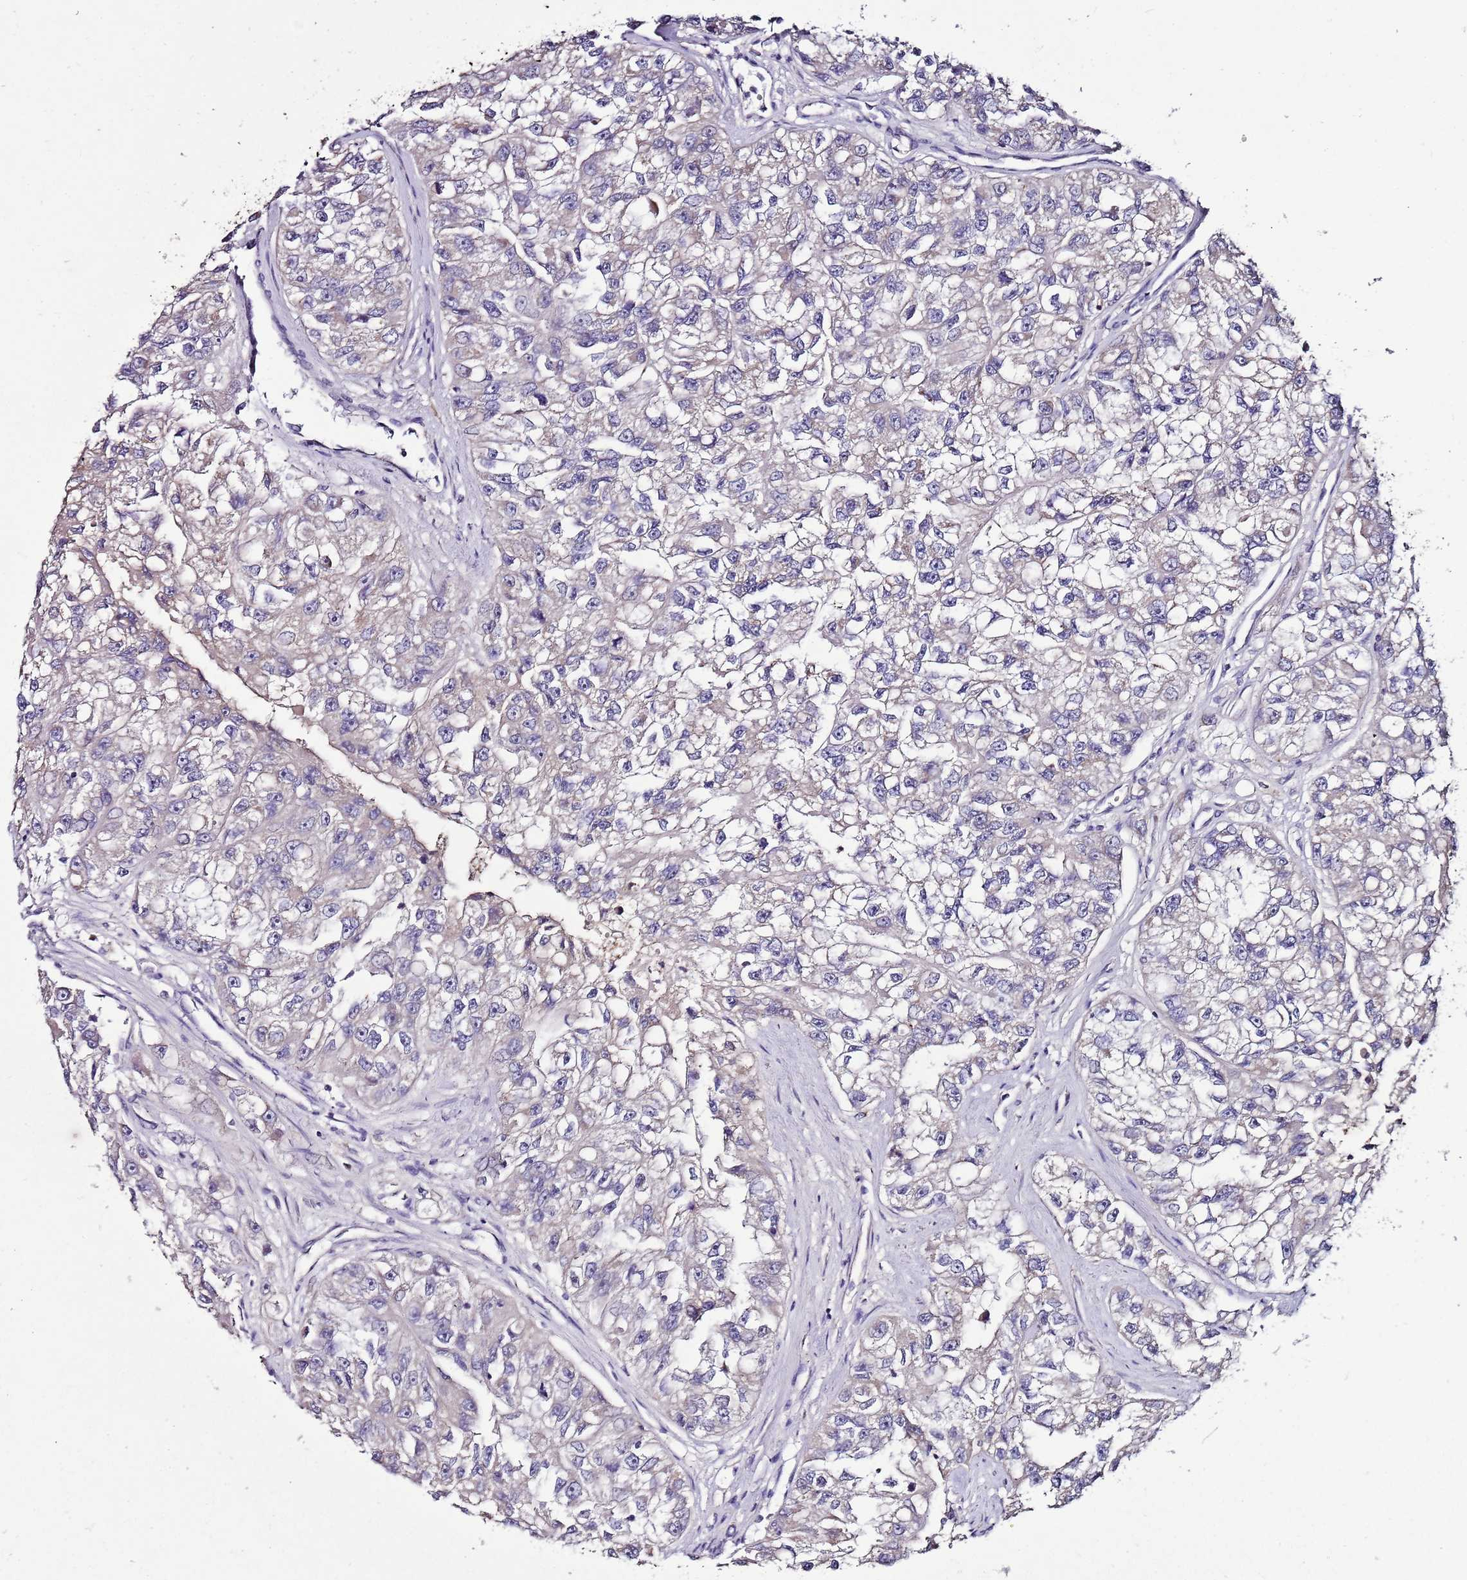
{"staining": {"intensity": "negative", "quantity": "none", "location": "none"}, "tissue": "renal cancer", "cell_type": "Tumor cells", "image_type": "cancer", "snomed": [{"axis": "morphology", "description": "Adenocarcinoma, NOS"}, {"axis": "topography", "description": "Kidney"}], "caption": "Tumor cells are negative for brown protein staining in adenocarcinoma (renal).", "gene": "FAM20A", "patient": {"sex": "male", "age": 63}}